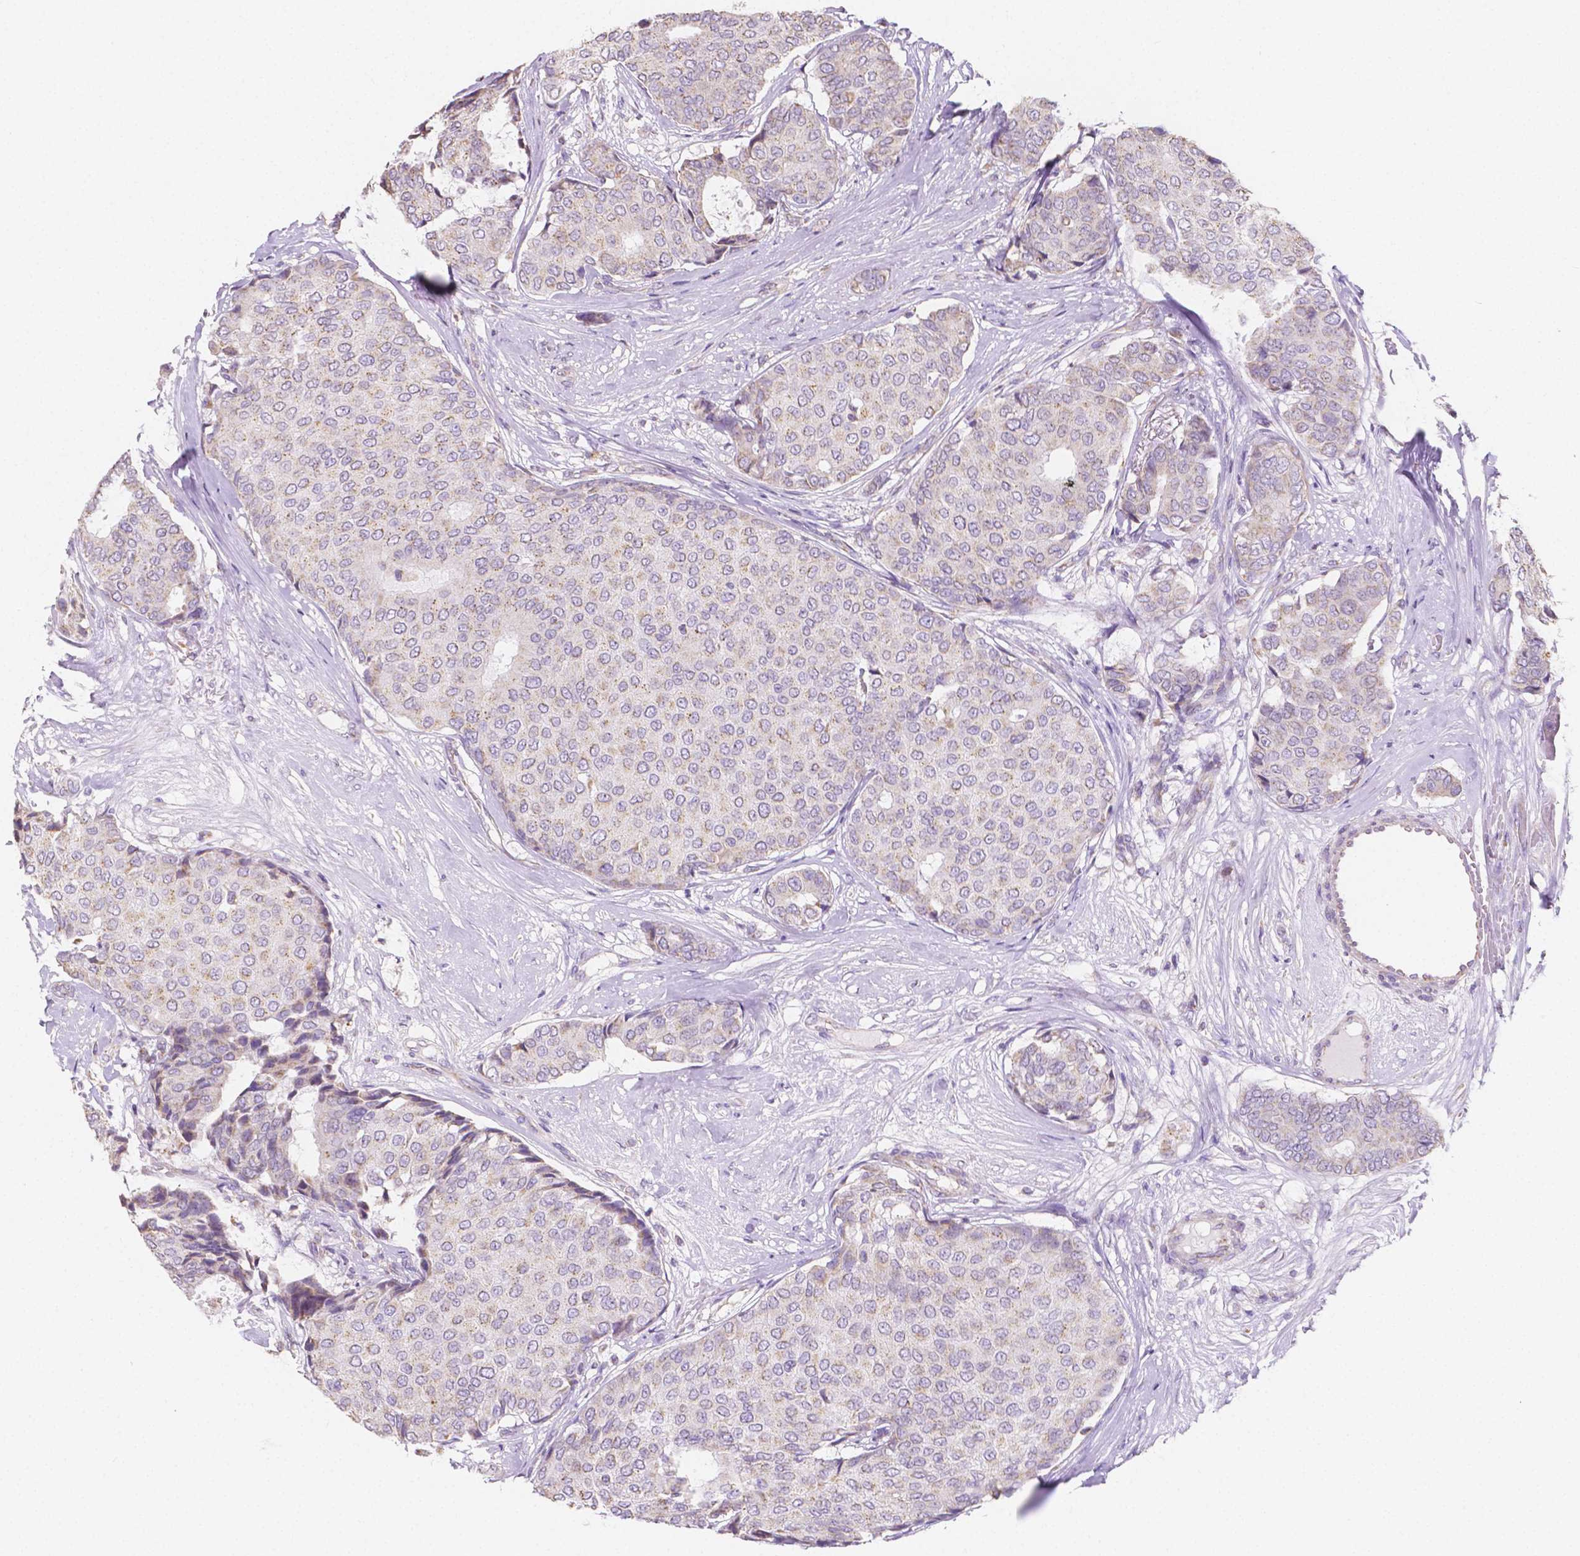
{"staining": {"intensity": "weak", "quantity": "<25%", "location": "cytoplasmic/membranous"}, "tissue": "breast cancer", "cell_type": "Tumor cells", "image_type": "cancer", "snomed": [{"axis": "morphology", "description": "Duct carcinoma"}, {"axis": "topography", "description": "Breast"}], "caption": "There is no significant expression in tumor cells of breast cancer (intraductal carcinoma).", "gene": "TMEM130", "patient": {"sex": "female", "age": 75}}